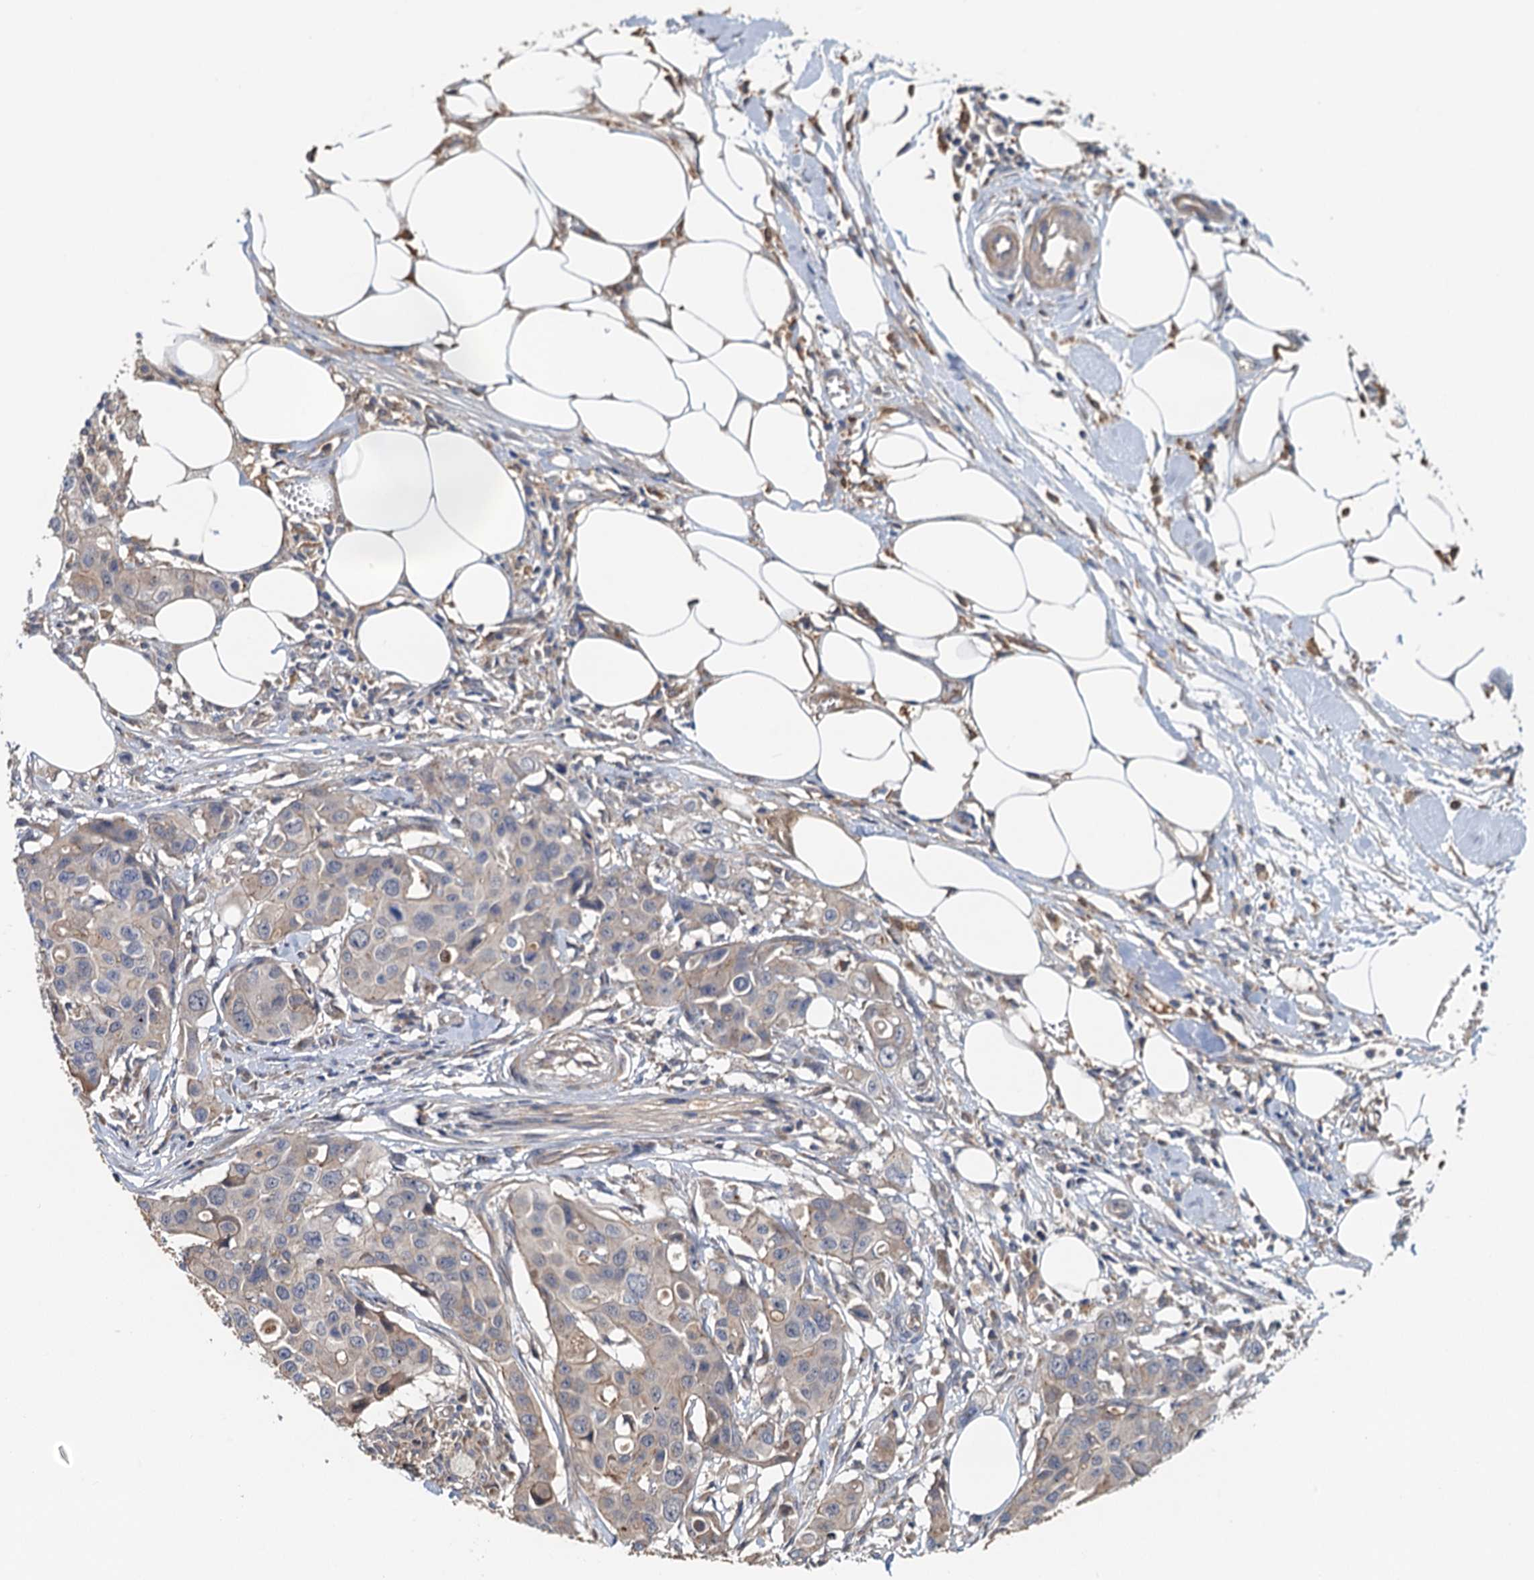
{"staining": {"intensity": "negative", "quantity": "none", "location": "none"}, "tissue": "colorectal cancer", "cell_type": "Tumor cells", "image_type": "cancer", "snomed": [{"axis": "morphology", "description": "Adenocarcinoma, NOS"}, {"axis": "topography", "description": "Colon"}], "caption": "There is no significant staining in tumor cells of colorectal cancer (adenocarcinoma).", "gene": "ZNF606", "patient": {"sex": "male", "age": 77}}